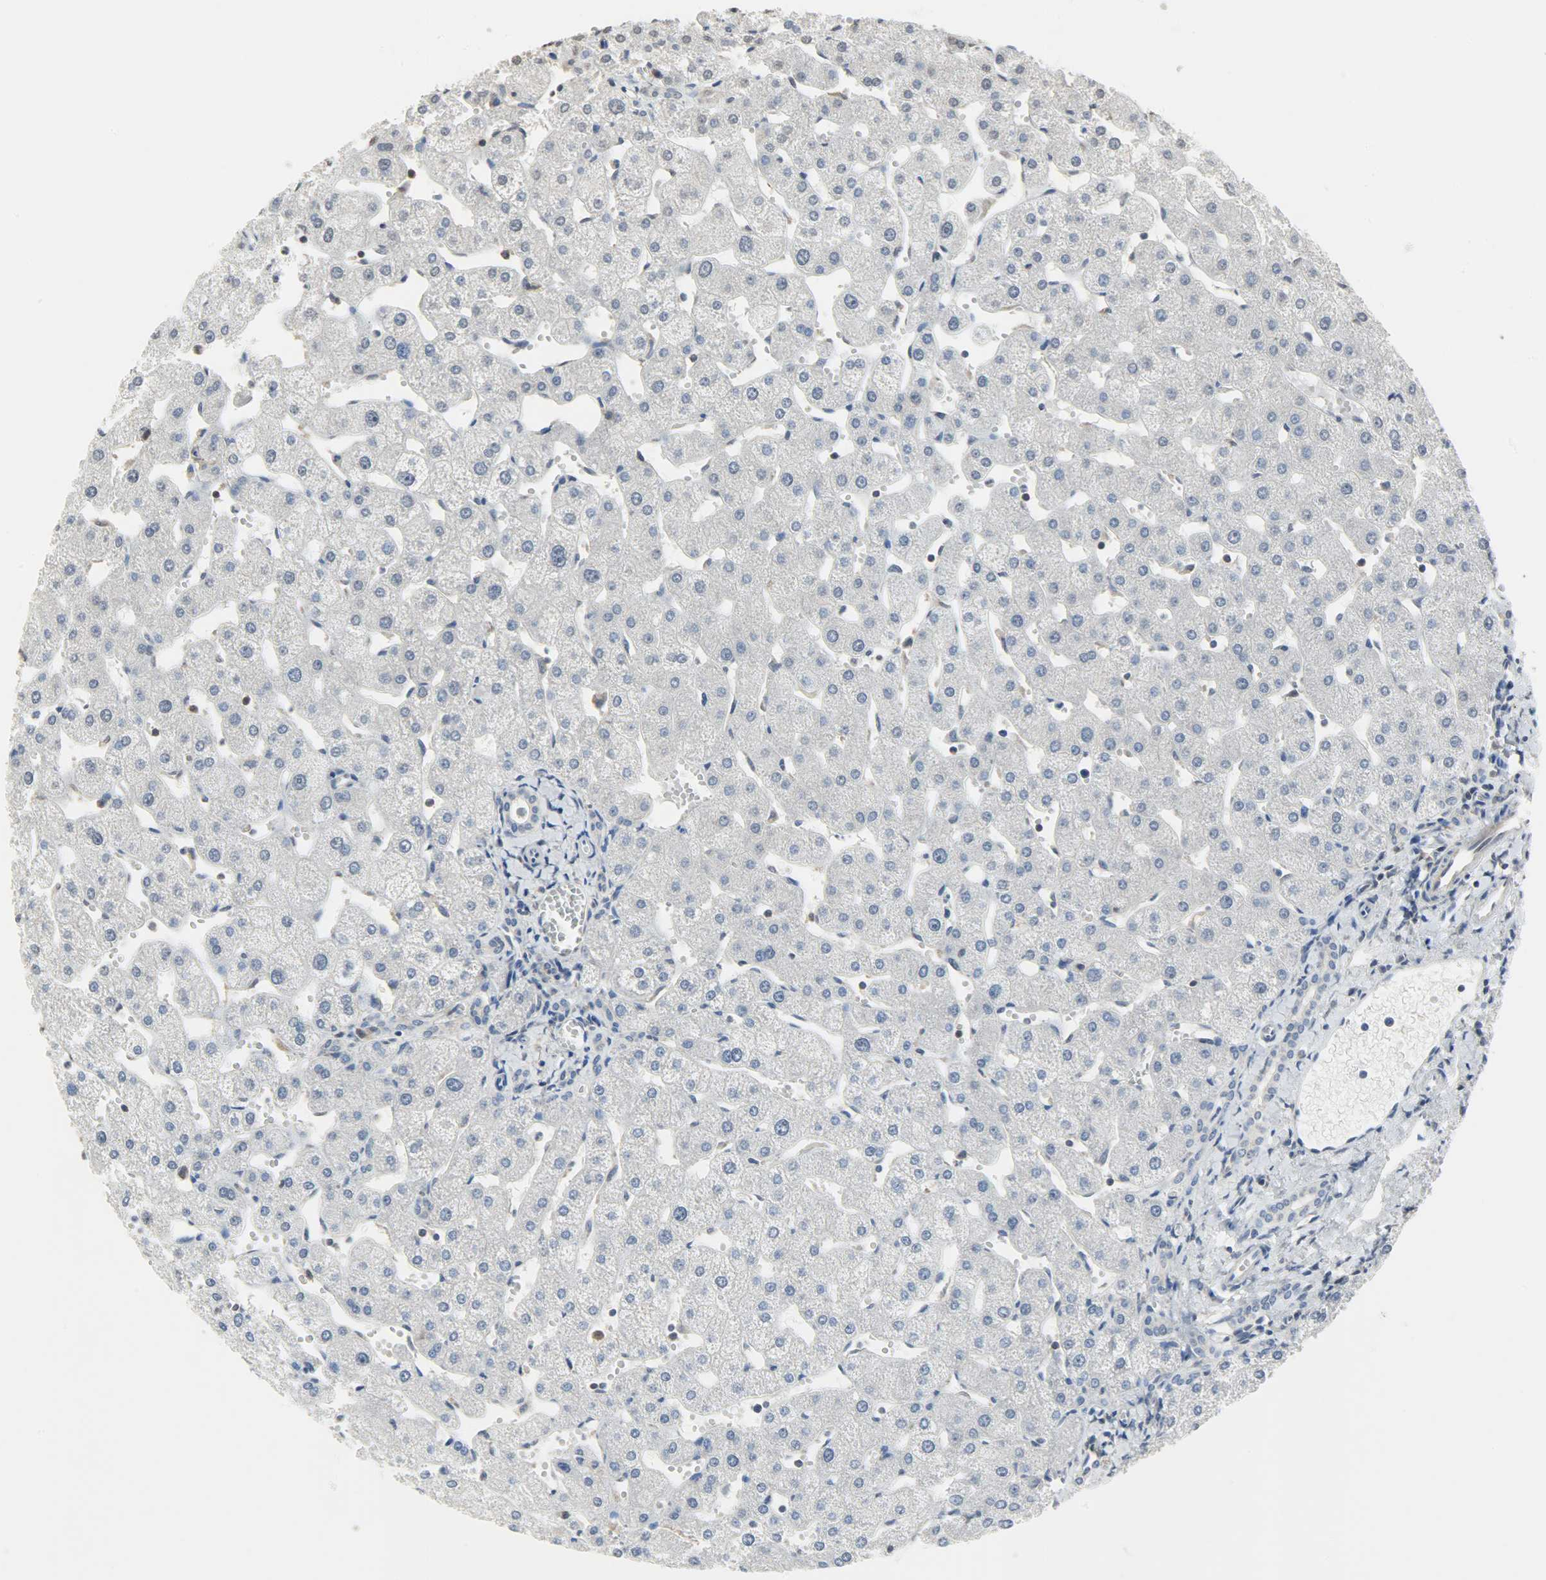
{"staining": {"intensity": "negative", "quantity": "none", "location": "none"}, "tissue": "liver", "cell_type": "Cholangiocytes", "image_type": "normal", "snomed": [{"axis": "morphology", "description": "Normal tissue, NOS"}, {"axis": "topography", "description": "Liver"}], "caption": "Liver stained for a protein using IHC exhibits no staining cholangiocytes.", "gene": "TRIM21", "patient": {"sex": "male", "age": 67}}